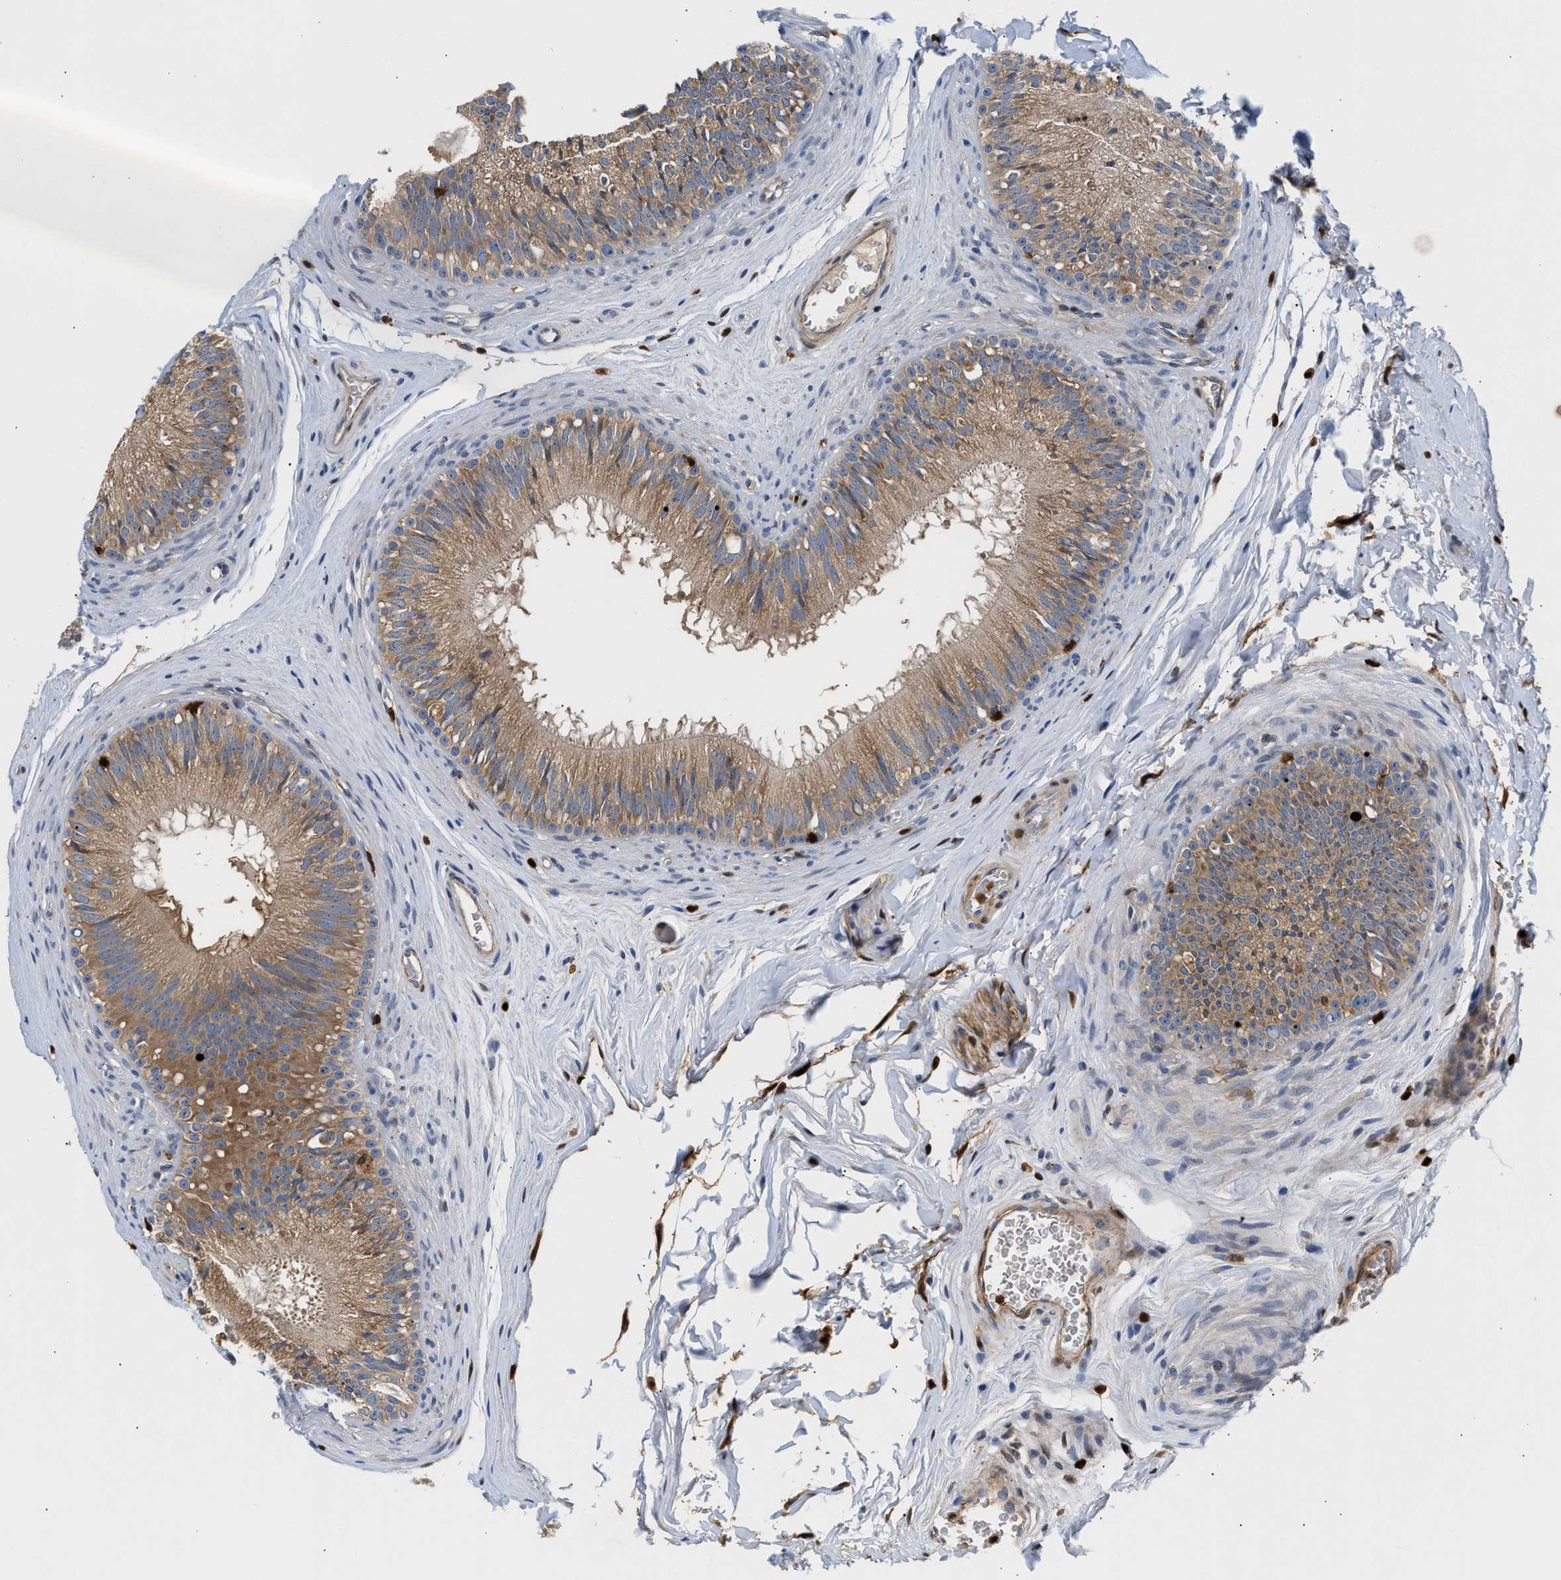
{"staining": {"intensity": "moderate", "quantity": "25%-75%", "location": "cytoplasmic/membranous"}, "tissue": "epididymis", "cell_type": "Glandular cells", "image_type": "normal", "snomed": [{"axis": "morphology", "description": "Normal tissue, NOS"}, {"axis": "topography", "description": "Testis"}, {"axis": "topography", "description": "Epididymis"}], "caption": "Unremarkable epididymis shows moderate cytoplasmic/membranous positivity in about 25%-75% of glandular cells, visualized by immunohistochemistry. (Brightfield microscopy of DAB IHC at high magnification).", "gene": "SLIT2", "patient": {"sex": "male", "age": 36}}